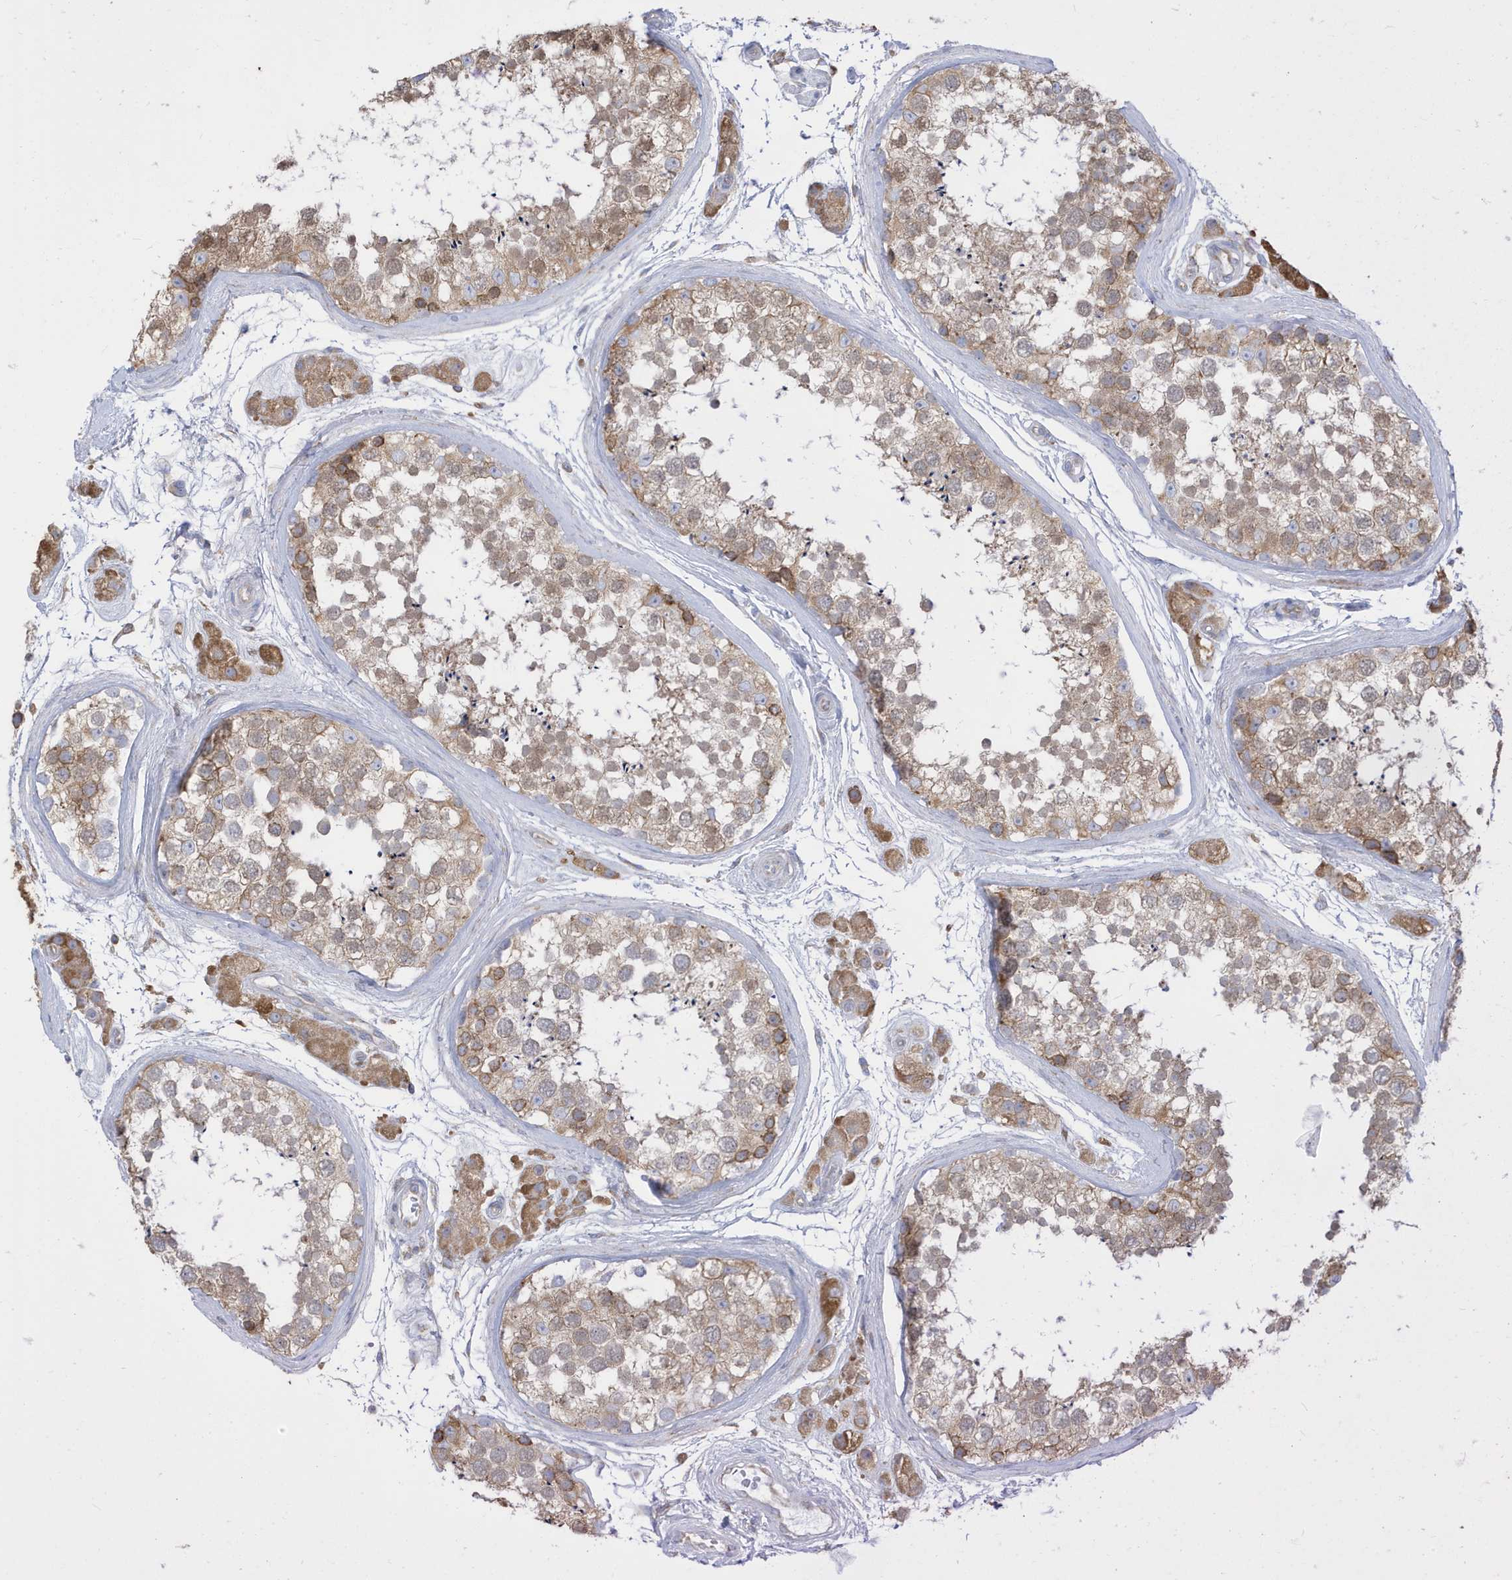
{"staining": {"intensity": "moderate", "quantity": ">75%", "location": "cytoplasmic/membranous"}, "tissue": "testis", "cell_type": "Cells in seminiferous ducts", "image_type": "normal", "snomed": [{"axis": "morphology", "description": "Normal tissue, NOS"}, {"axis": "topography", "description": "Testis"}], "caption": "Moderate cytoplasmic/membranous protein expression is appreciated in approximately >75% of cells in seminiferous ducts in testis.", "gene": "PDIA6", "patient": {"sex": "male", "age": 56}}